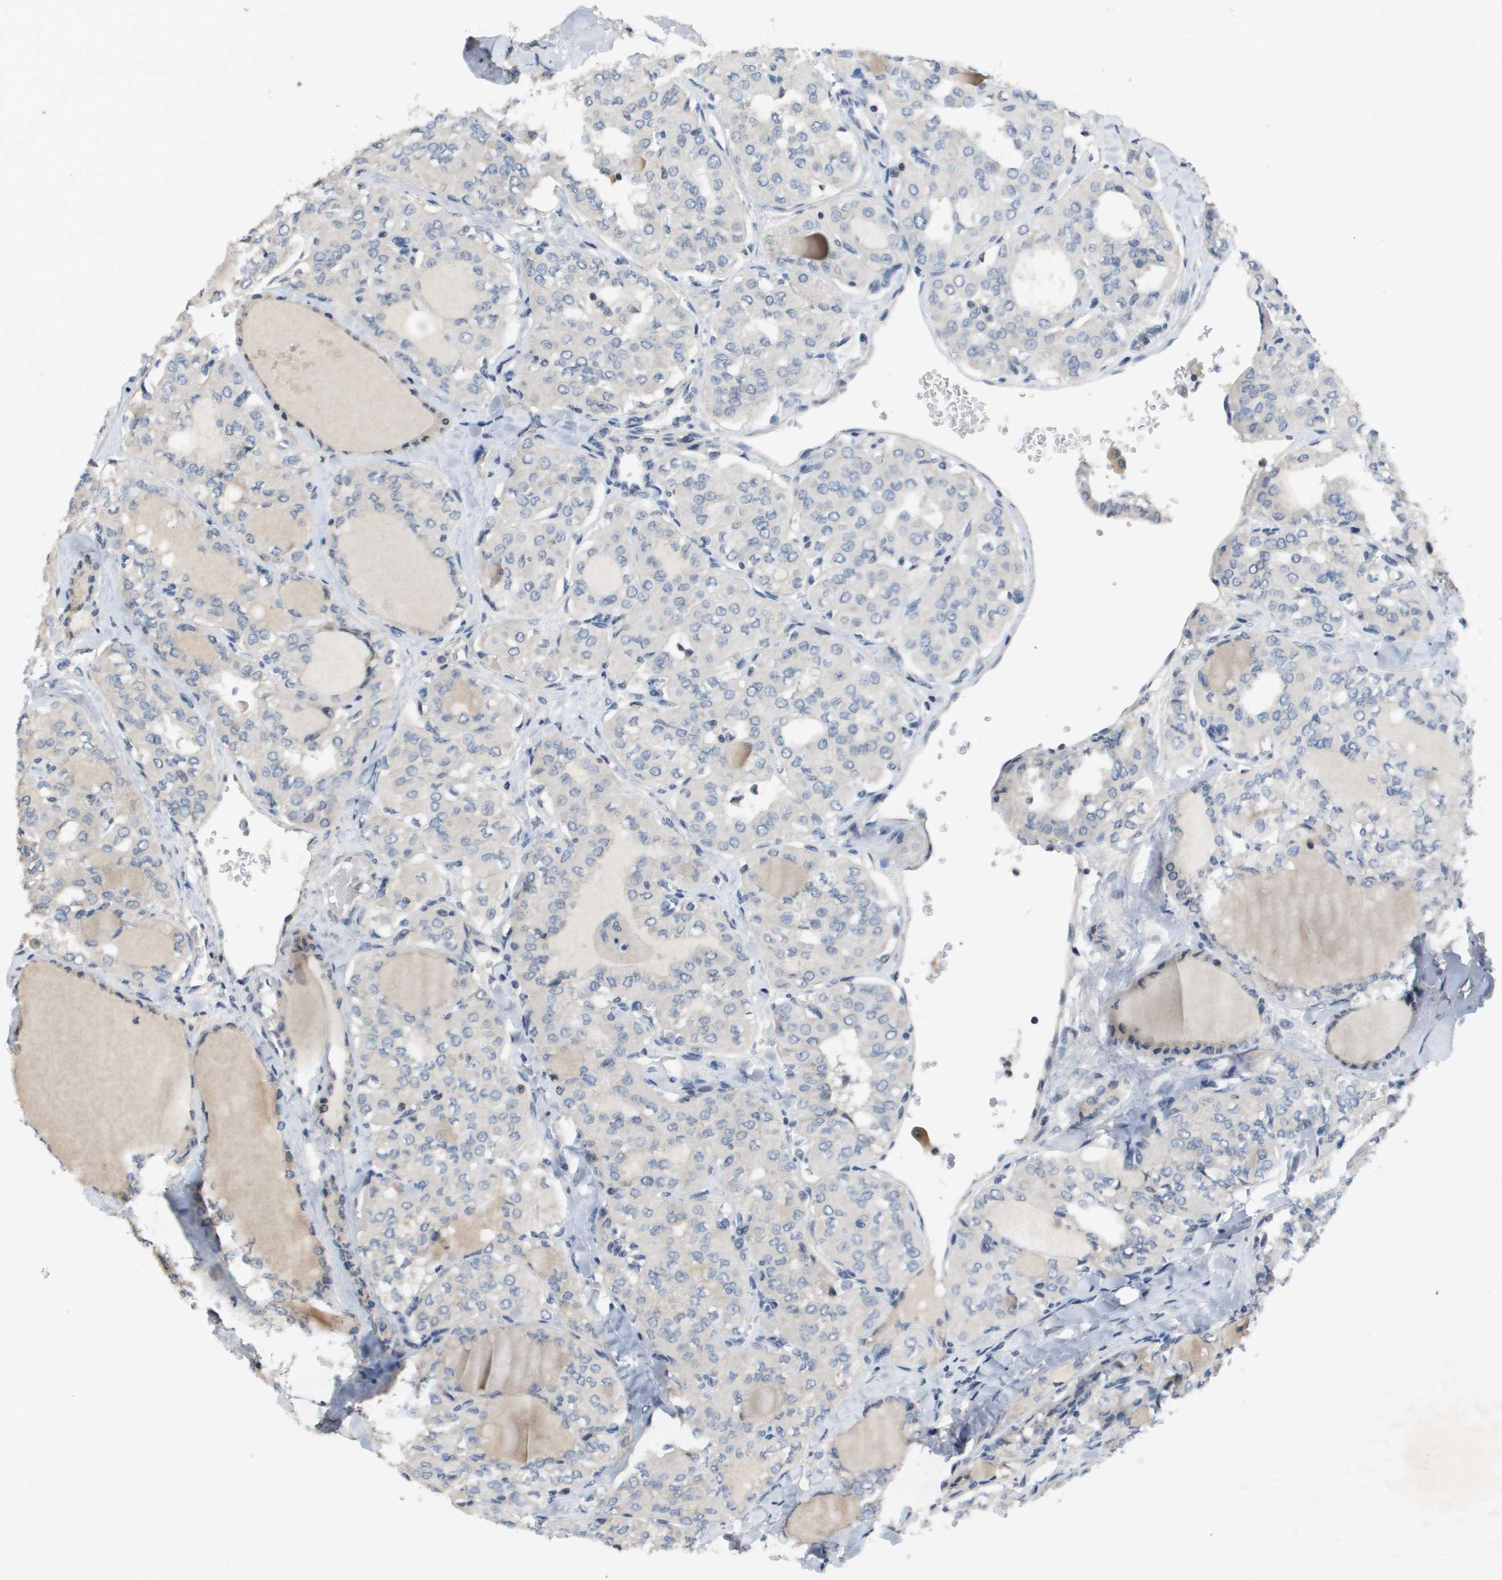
{"staining": {"intensity": "negative", "quantity": "none", "location": "none"}, "tissue": "thyroid cancer", "cell_type": "Tumor cells", "image_type": "cancer", "snomed": [{"axis": "morphology", "description": "Papillary adenocarcinoma, NOS"}, {"axis": "topography", "description": "Thyroid gland"}], "caption": "This is an immunohistochemistry (IHC) photomicrograph of human thyroid cancer (papillary adenocarcinoma). There is no staining in tumor cells.", "gene": "CAPN11", "patient": {"sex": "male", "age": 20}}